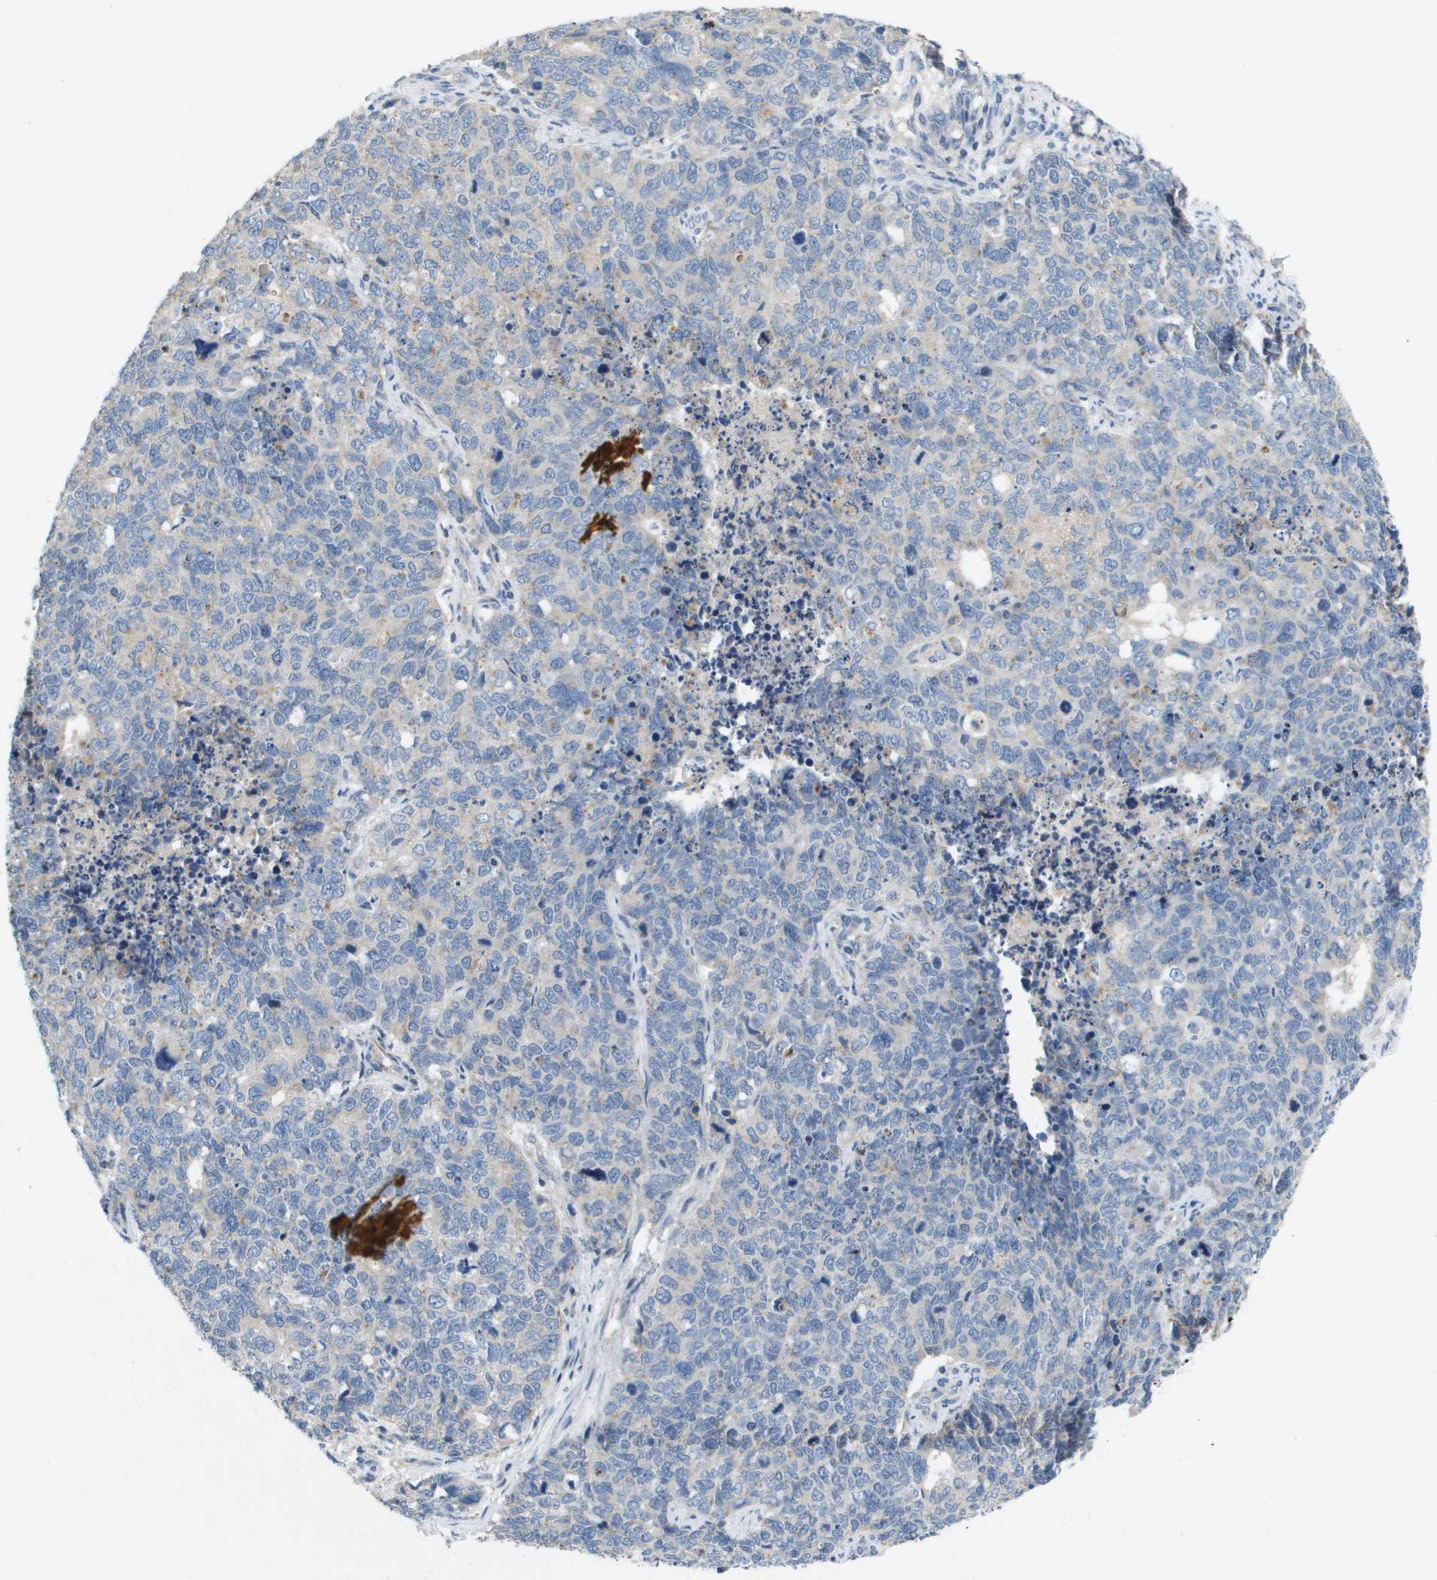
{"staining": {"intensity": "negative", "quantity": "none", "location": "none"}, "tissue": "cervical cancer", "cell_type": "Tumor cells", "image_type": "cancer", "snomed": [{"axis": "morphology", "description": "Squamous cell carcinoma, NOS"}, {"axis": "topography", "description": "Cervix"}], "caption": "IHC image of human squamous cell carcinoma (cervical) stained for a protein (brown), which reveals no expression in tumor cells.", "gene": "B3GNT5", "patient": {"sex": "female", "age": 63}}